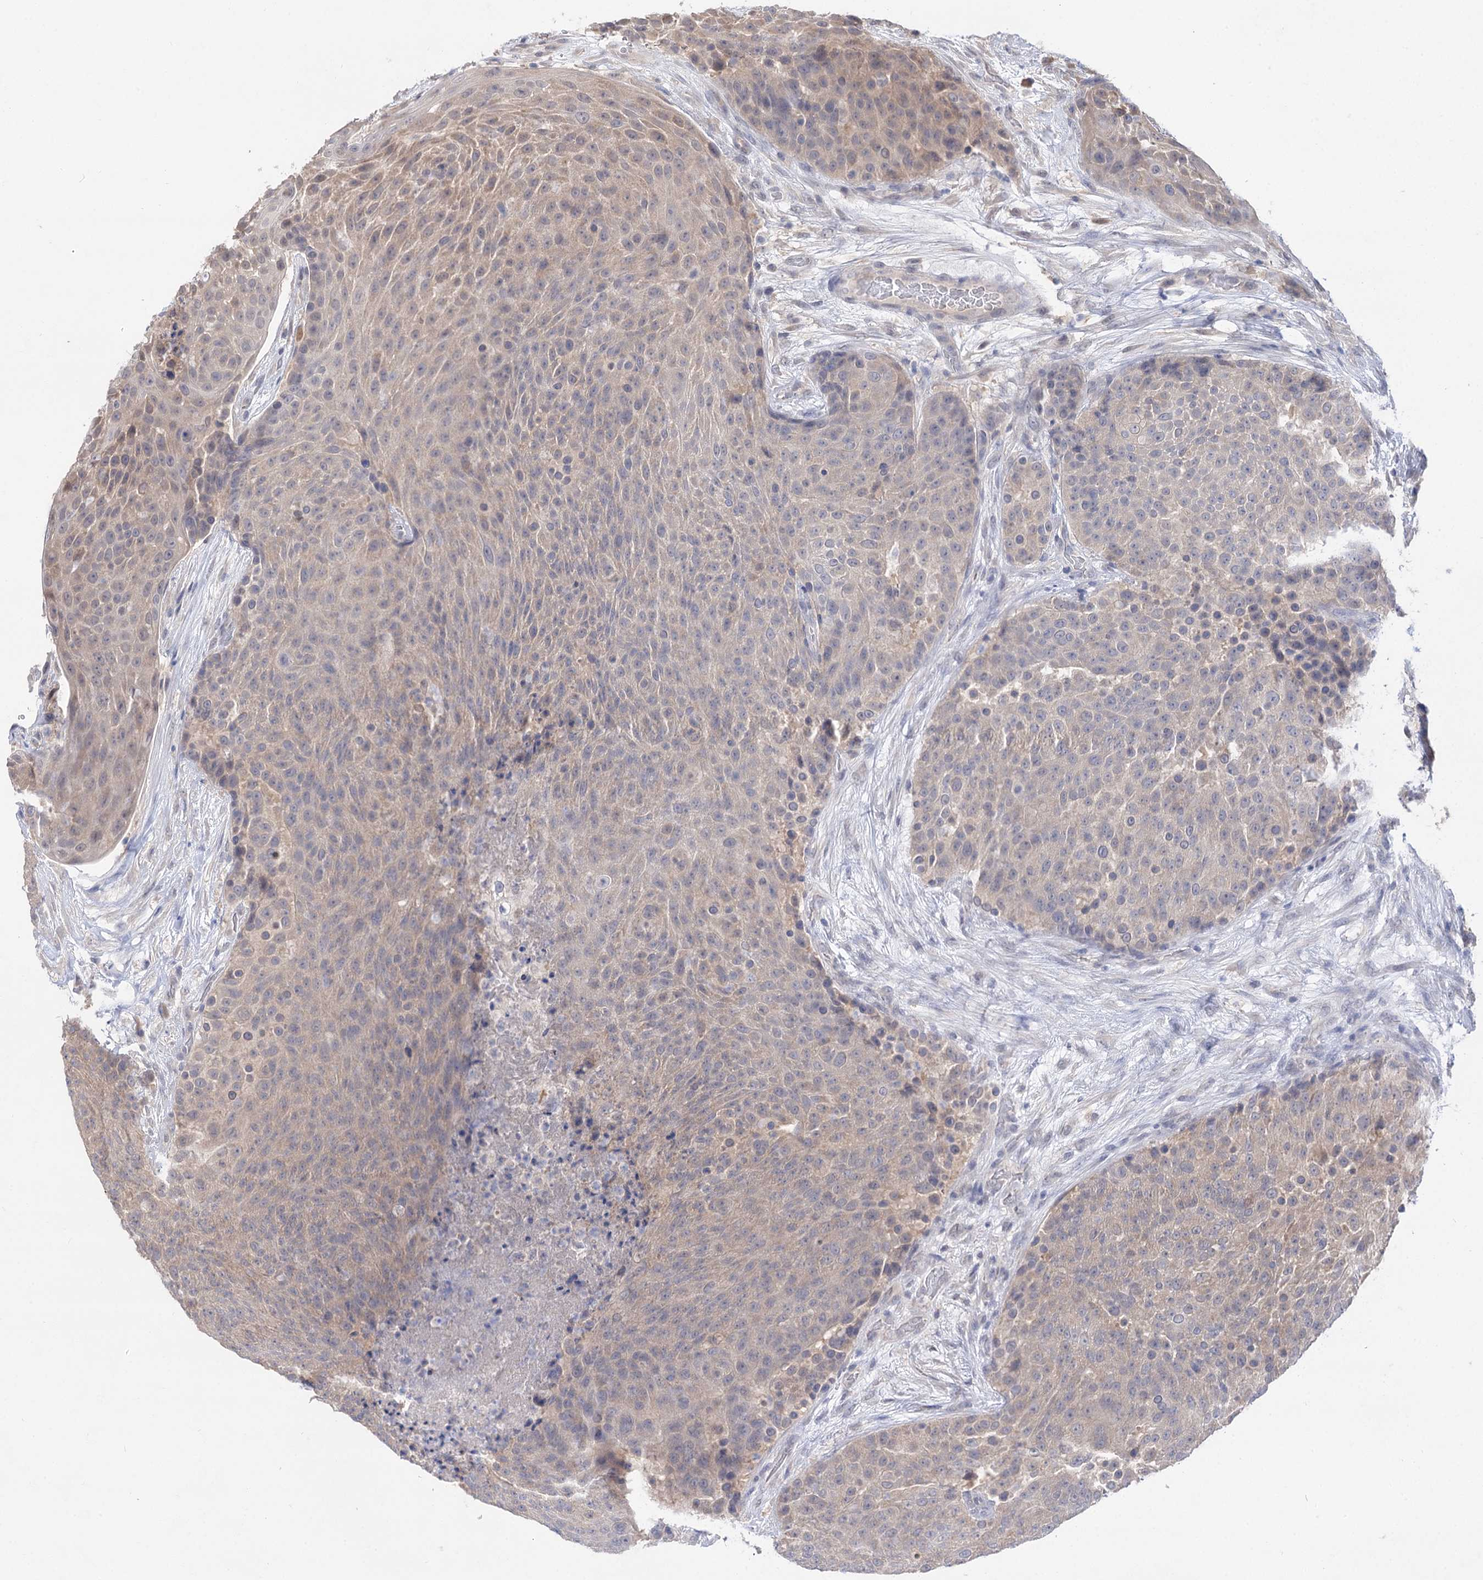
{"staining": {"intensity": "moderate", "quantity": "<25%", "location": "cytoplasmic/membranous"}, "tissue": "urothelial cancer", "cell_type": "Tumor cells", "image_type": "cancer", "snomed": [{"axis": "morphology", "description": "Urothelial carcinoma, High grade"}, {"axis": "topography", "description": "Urinary bladder"}], "caption": "IHC of high-grade urothelial carcinoma reveals low levels of moderate cytoplasmic/membranous positivity in about <25% of tumor cells. The protein of interest is shown in brown color, while the nuclei are stained blue.", "gene": "FBXW8", "patient": {"sex": "female", "age": 63}}